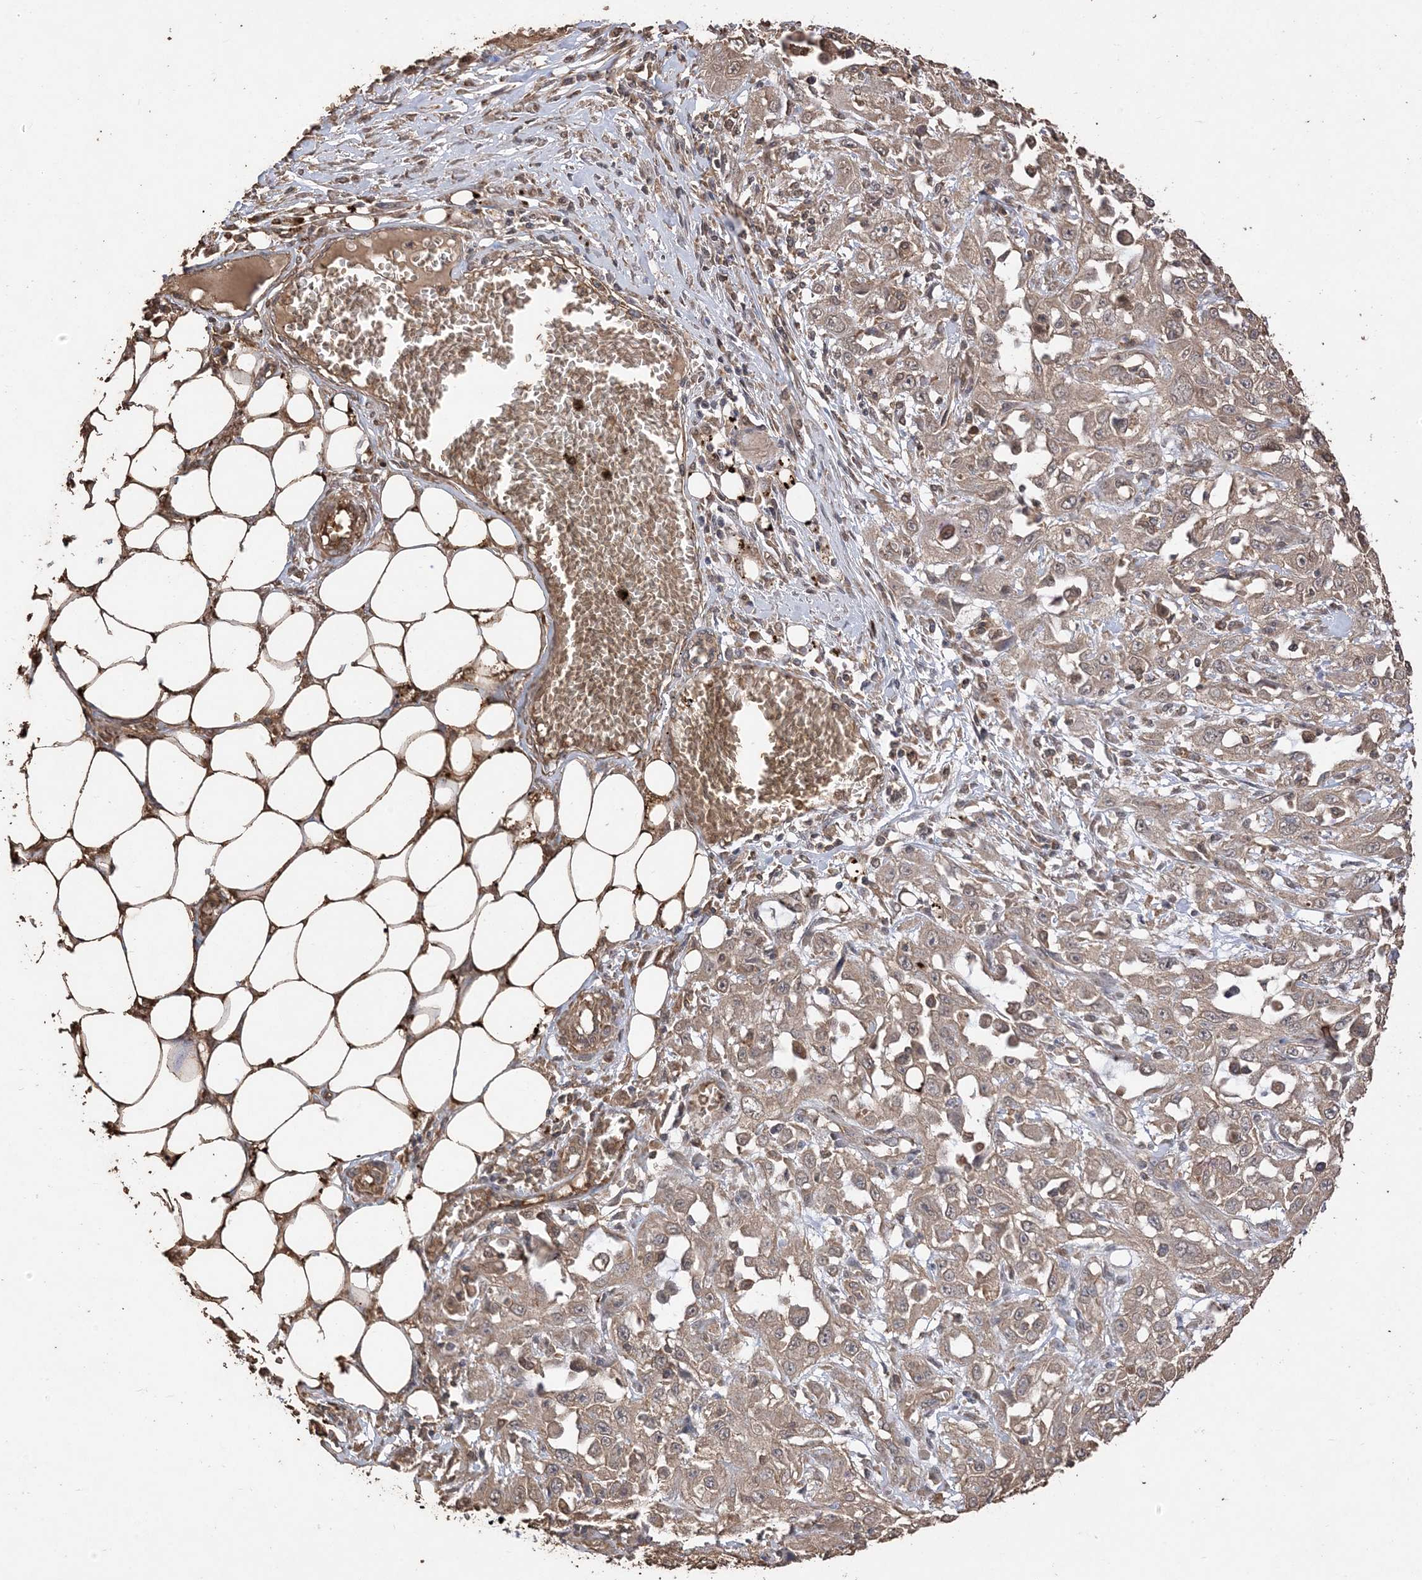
{"staining": {"intensity": "weak", "quantity": "25%-75%", "location": "cytoplasmic/membranous"}, "tissue": "skin cancer", "cell_type": "Tumor cells", "image_type": "cancer", "snomed": [{"axis": "morphology", "description": "Squamous cell carcinoma, NOS"}, {"axis": "morphology", "description": "Squamous cell carcinoma, metastatic, NOS"}, {"axis": "topography", "description": "Skin"}, {"axis": "topography", "description": "Lymph node"}], "caption": "Protein staining of skin cancer tissue shows weak cytoplasmic/membranous expression in about 25%-75% of tumor cells.", "gene": "HPS4", "patient": {"sex": "male", "age": 75}}